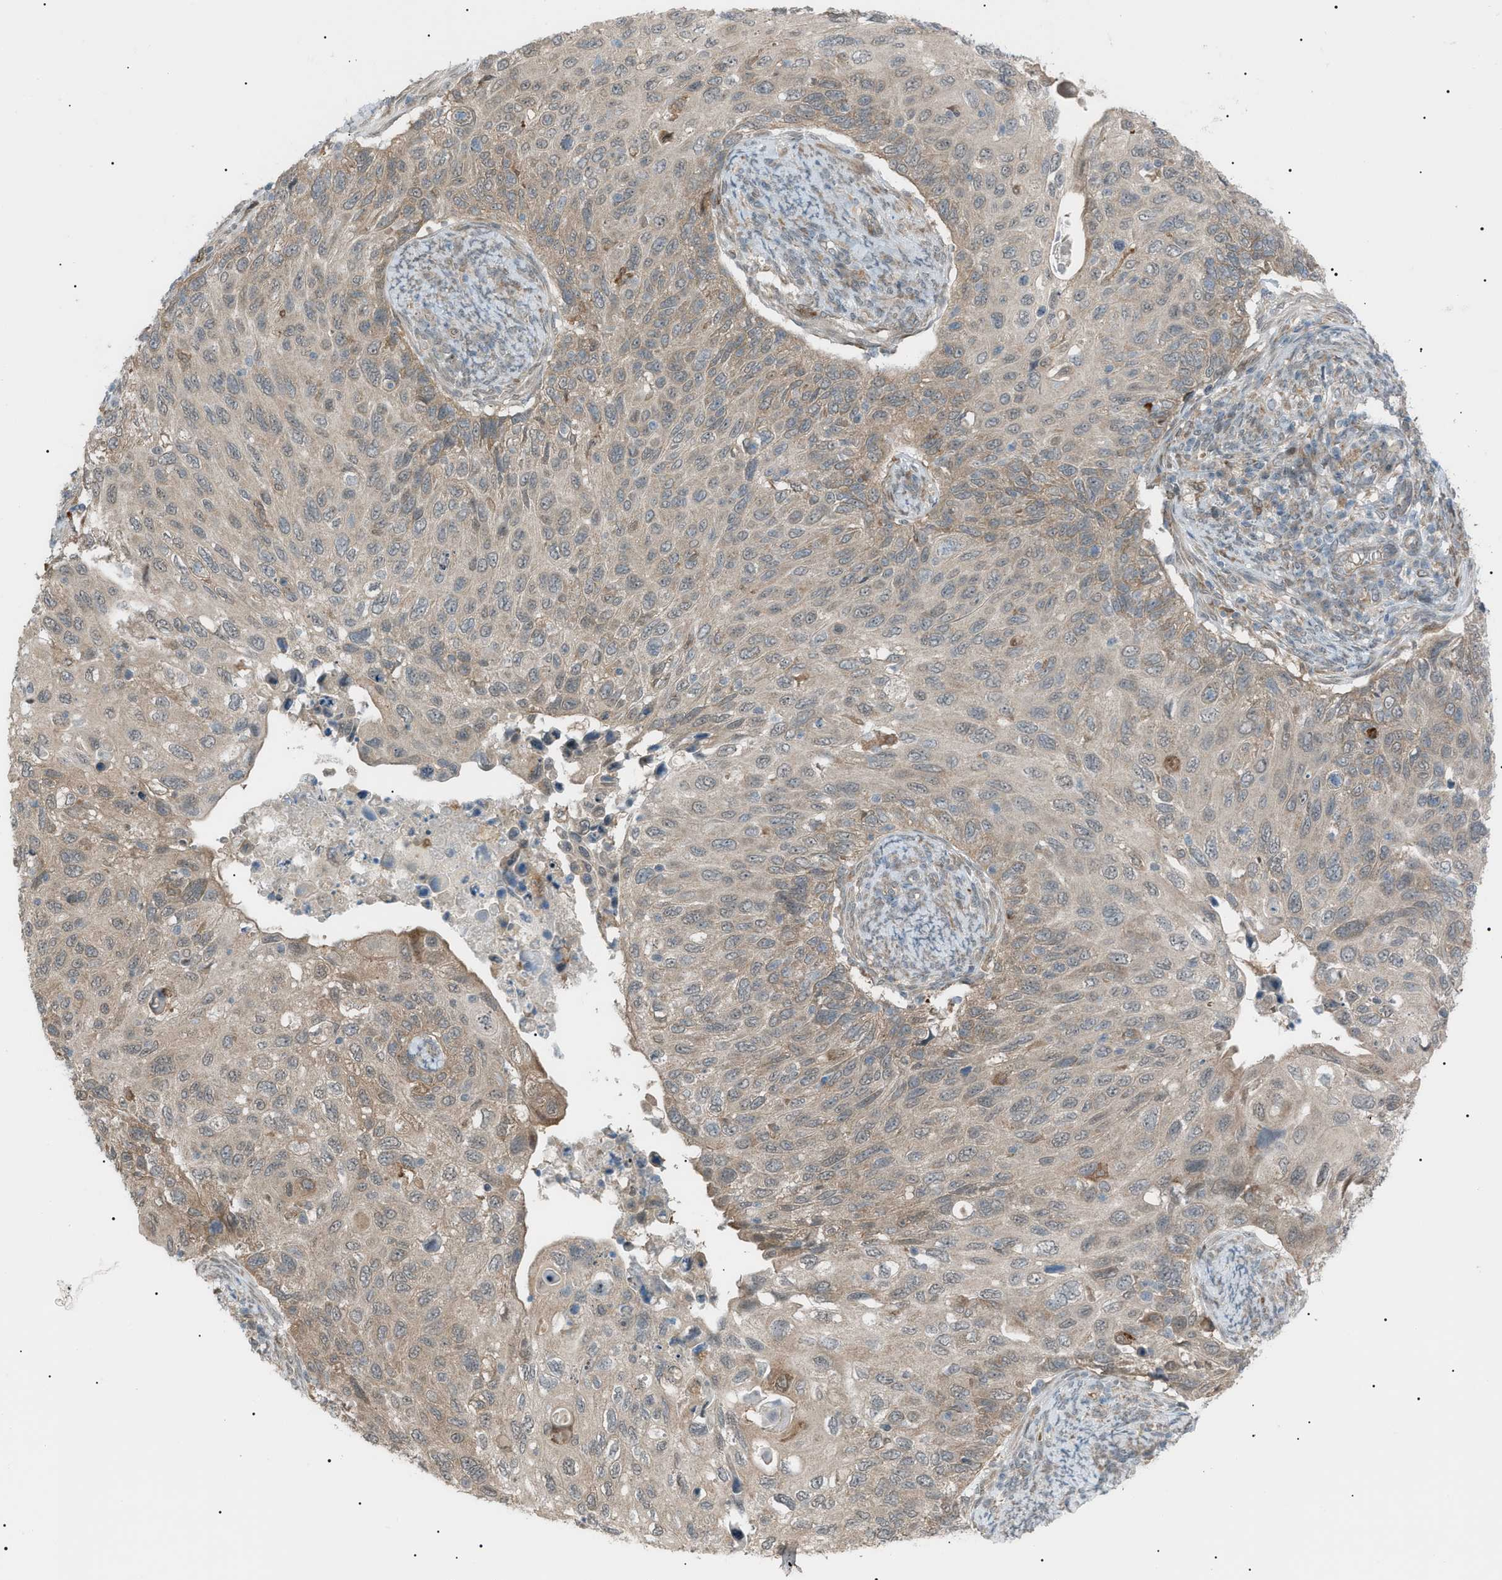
{"staining": {"intensity": "weak", "quantity": ">75%", "location": "cytoplasmic/membranous"}, "tissue": "cervical cancer", "cell_type": "Tumor cells", "image_type": "cancer", "snomed": [{"axis": "morphology", "description": "Squamous cell carcinoma, NOS"}, {"axis": "topography", "description": "Cervix"}], "caption": "Cervical cancer stained for a protein (brown) reveals weak cytoplasmic/membranous positive staining in approximately >75% of tumor cells.", "gene": "LPIN2", "patient": {"sex": "female", "age": 70}}